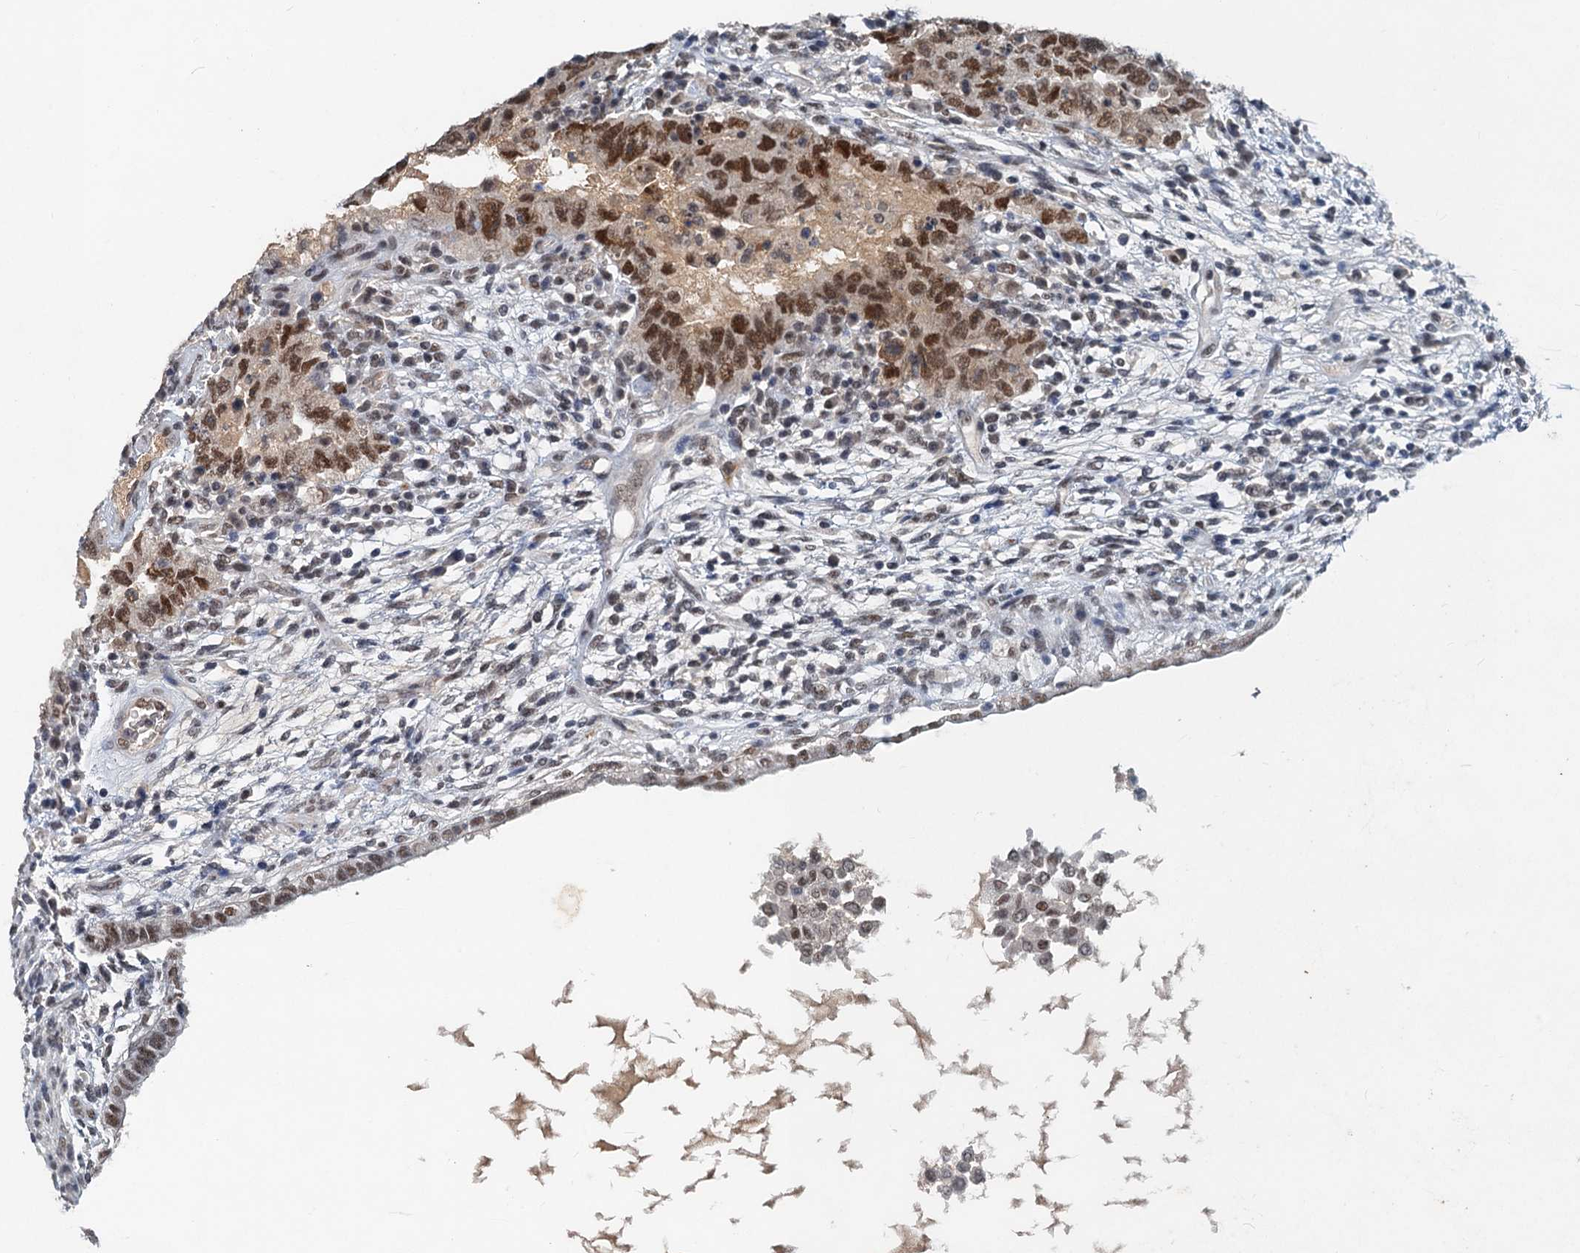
{"staining": {"intensity": "moderate", "quantity": ">75%", "location": "nuclear"}, "tissue": "testis cancer", "cell_type": "Tumor cells", "image_type": "cancer", "snomed": [{"axis": "morphology", "description": "Carcinoma, Embryonal, NOS"}, {"axis": "topography", "description": "Testis"}], "caption": "The immunohistochemical stain labels moderate nuclear staining in tumor cells of testis embryonal carcinoma tissue. (DAB = brown stain, brightfield microscopy at high magnification).", "gene": "CSTF3", "patient": {"sex": "male", "age": 26}}